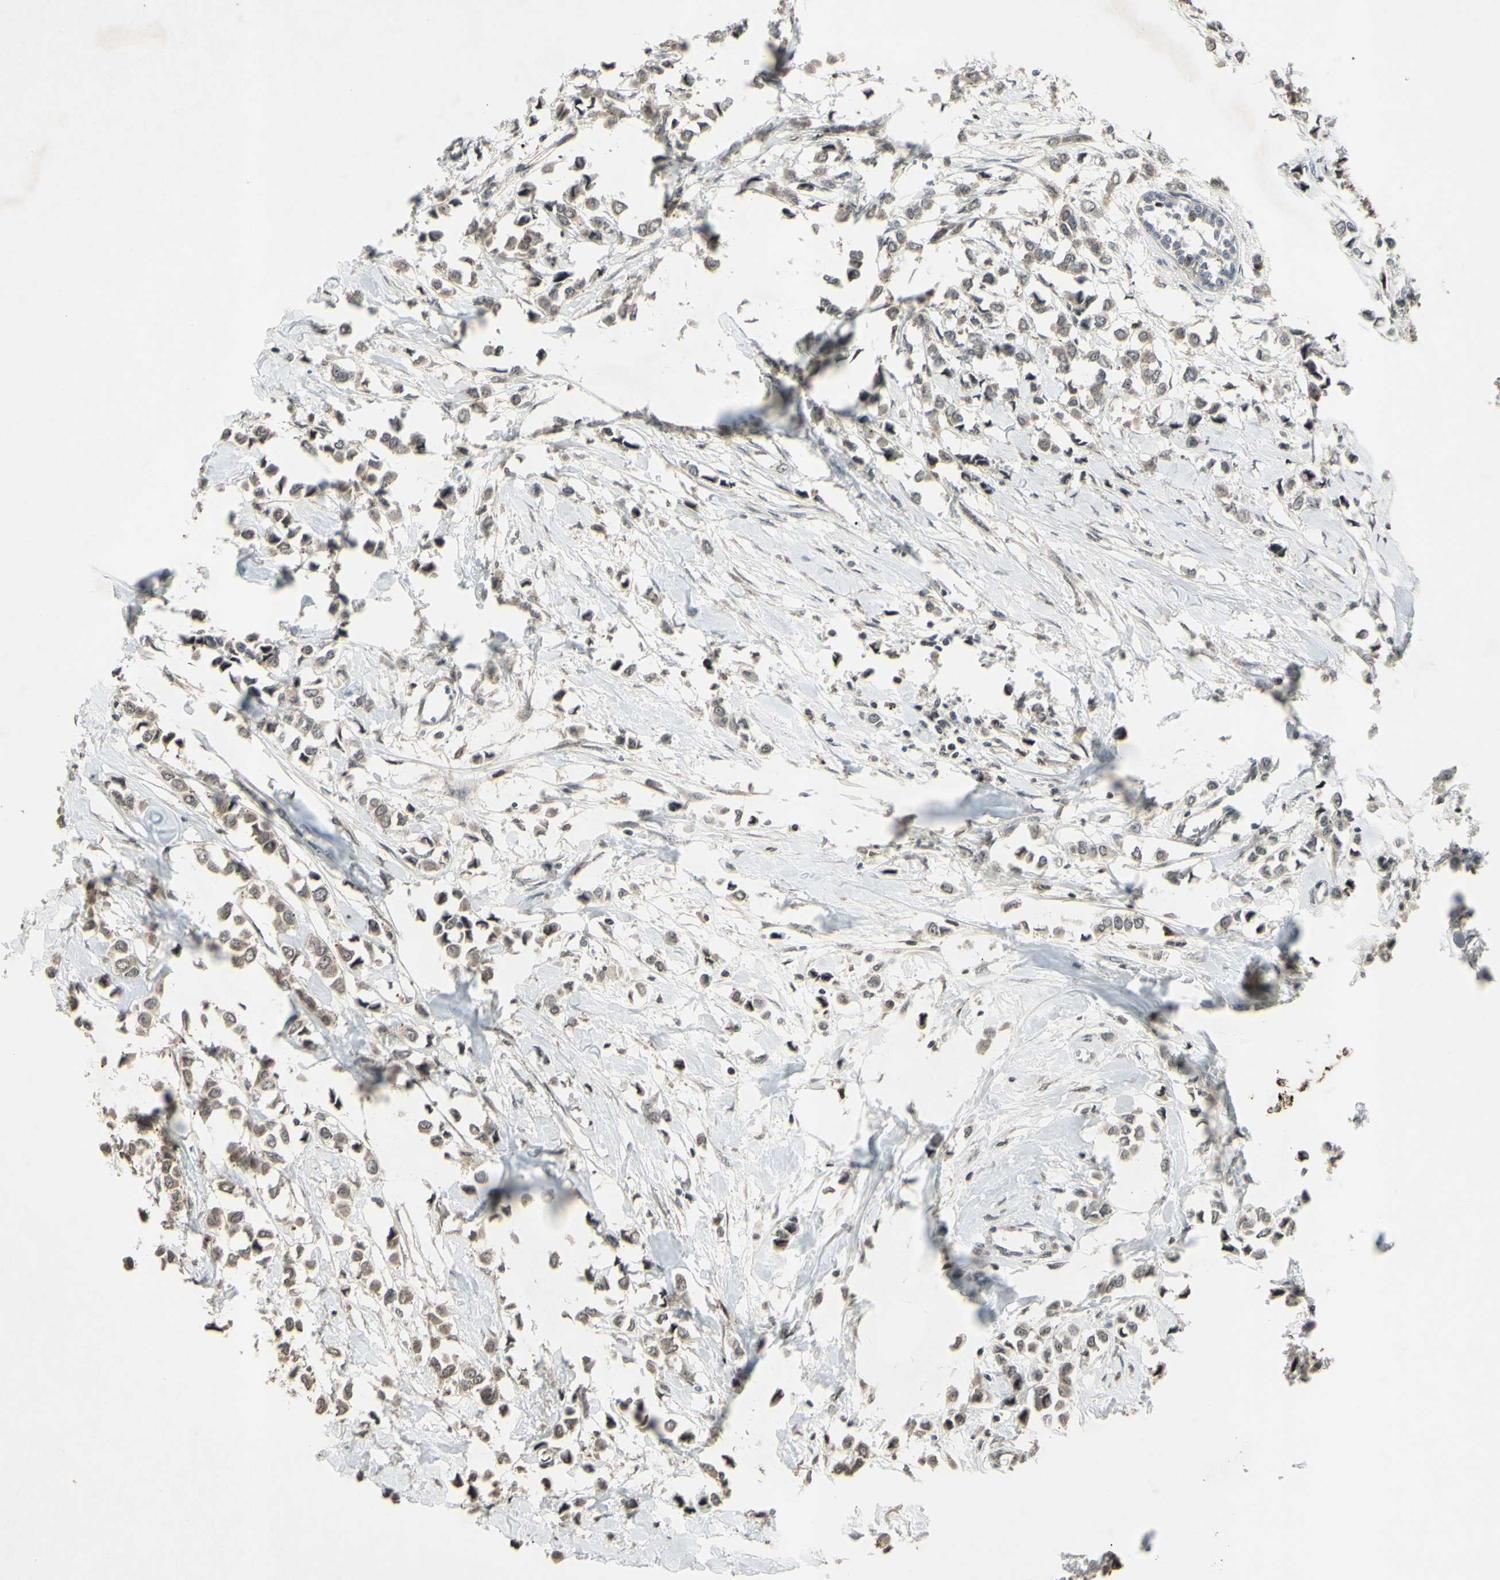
{"staining": {"intensity": "weak", "quantity": ">75%", "location": "cytoplasmic/membranous,nuclear"}, "tissue": "breast cancer", "cell_type": "Tumor cells", "image_type": "cancer", "snomed": [{"axis": "morphology", "description": "Lobular carcinoma"}, {"axis": "topography", "description": "Breast"}], "caption": "A low amount of weak cytoplasmic/membranous and nuclear positivity is seen in about >75% of tumor cells in lobular carcinoma (breast) tissue.", "gene": "BLNK", "patient": {"sex": "female", "age": 51}}